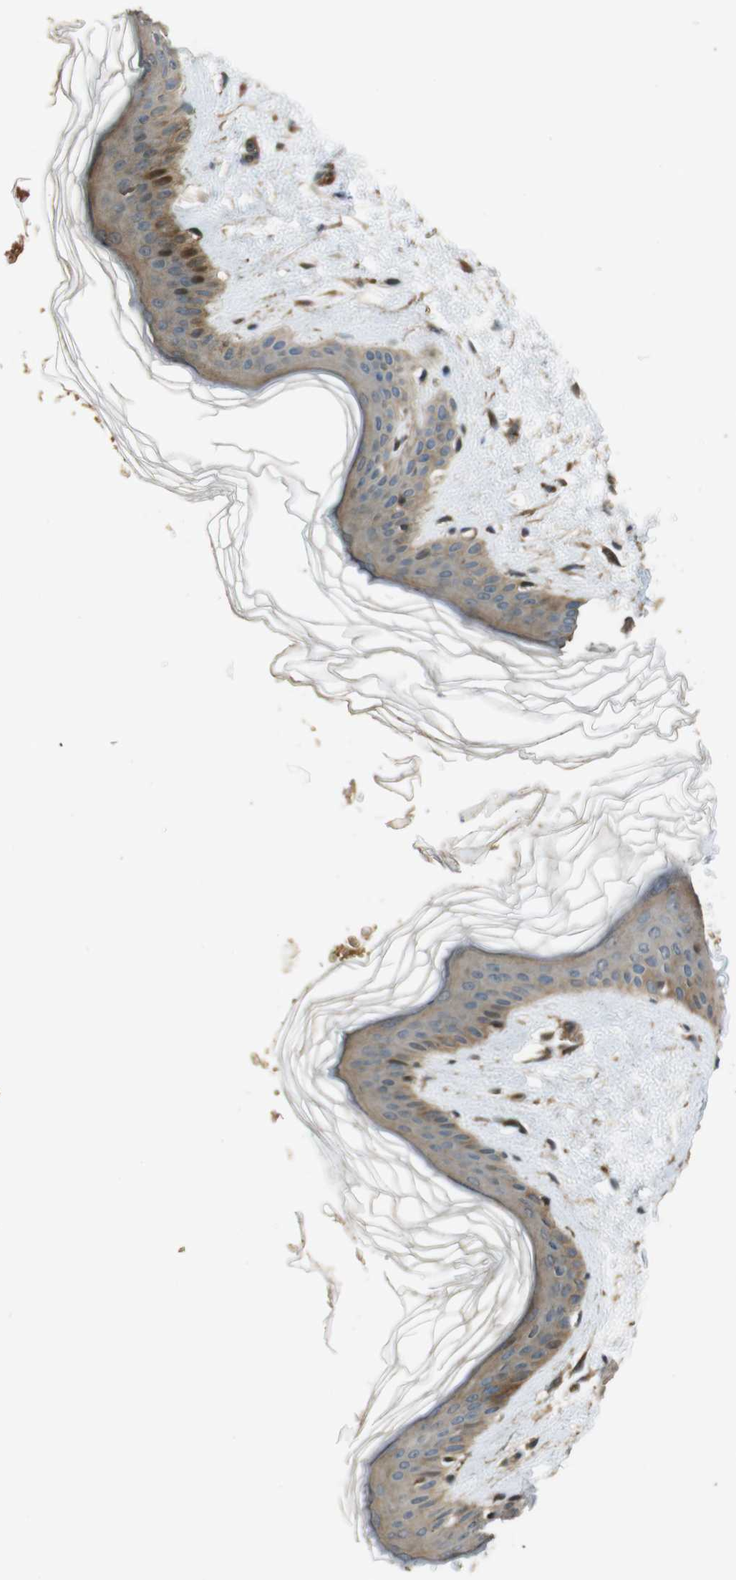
{"staining": {"intensity": "moderate", "quantity": ">75%", "location": "cytoplasmic/membranous"}, "tissue": "skin", "cell_type": "Fibroblasts", "image_type": "normal", "snomed": [{"axis": "morphology", "description": "Normal tissue, NOS"}, {"axis": "topography", "description": "Skin"}], "caption": "Skin stained with a brown dye shows moderate cytoplasmic/membranous positive expression in about >75% of fibroblasts.", "gene": "MSRB3", "patient": {"sex": "female", "age": 41}}